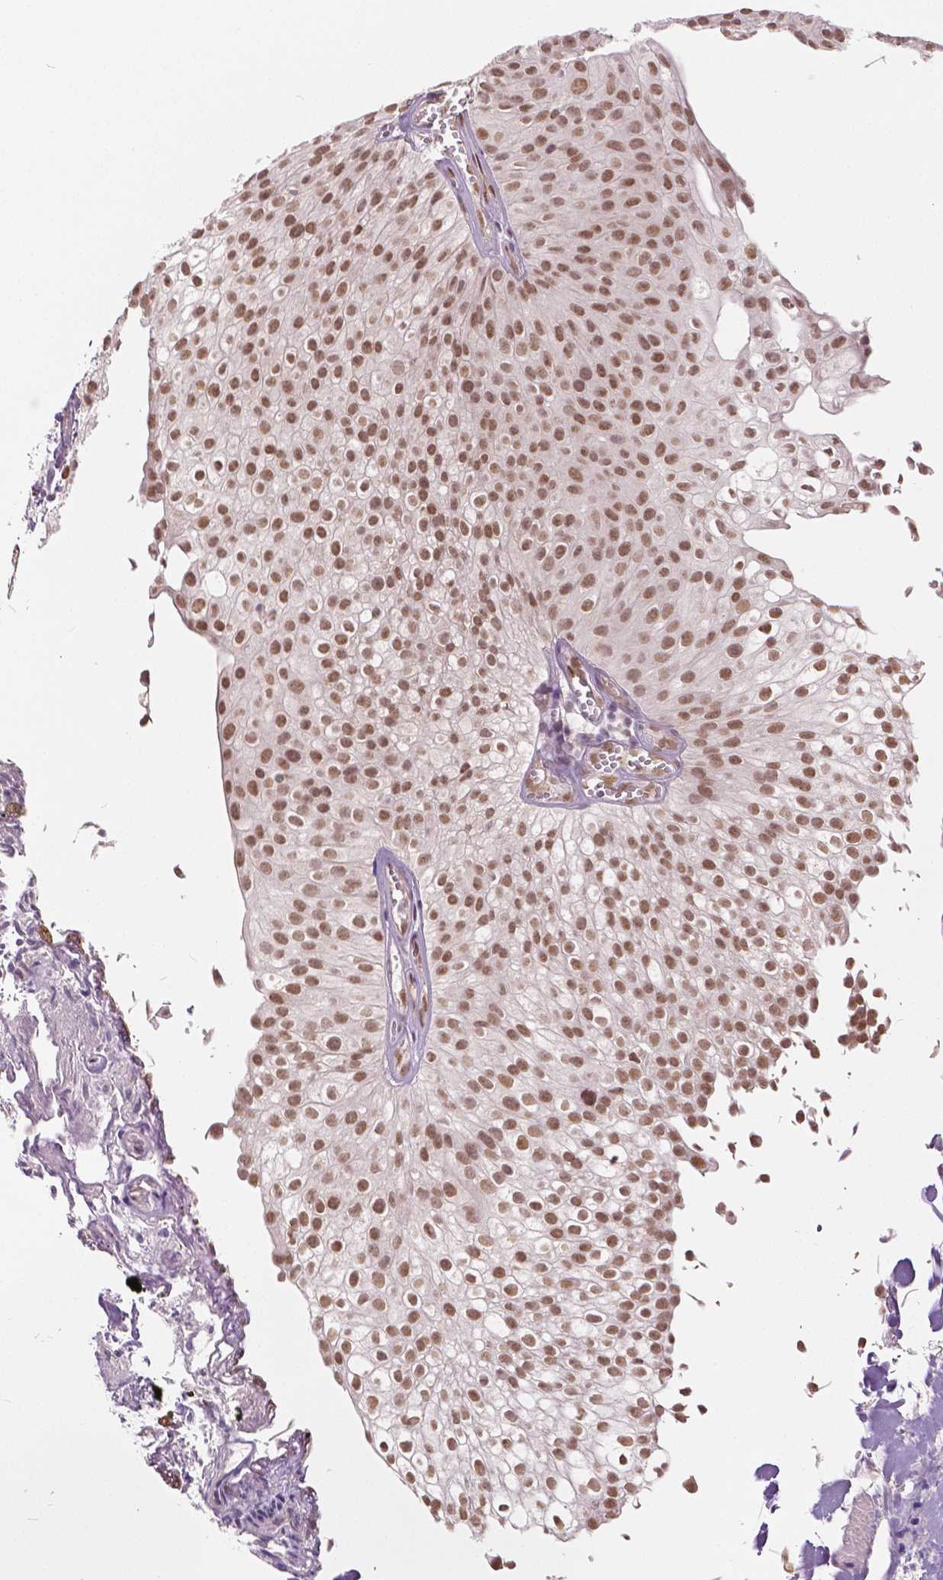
{"staining": {"intensity": "moderate", "quantity": ">75%", "location": "nuclear"}, "tissue": "urothelial cancer", "cell_type": "Tumor cells", "image_type": "cancer", "snomed": [{"axis": "morphology", "description": "Urothelial carcinoma, Low grade"}, {"axis": "topography", "description": "Urinary bladder"}], "caption": "Urothelial carcinoma (low-grade) stained with immunohistochemistry (IHC) shows moderate nuclear expression in approximately >75% of tumor cells.", "gene": "HMBOX1", "patient": {"sex": "male", "age": 70}}